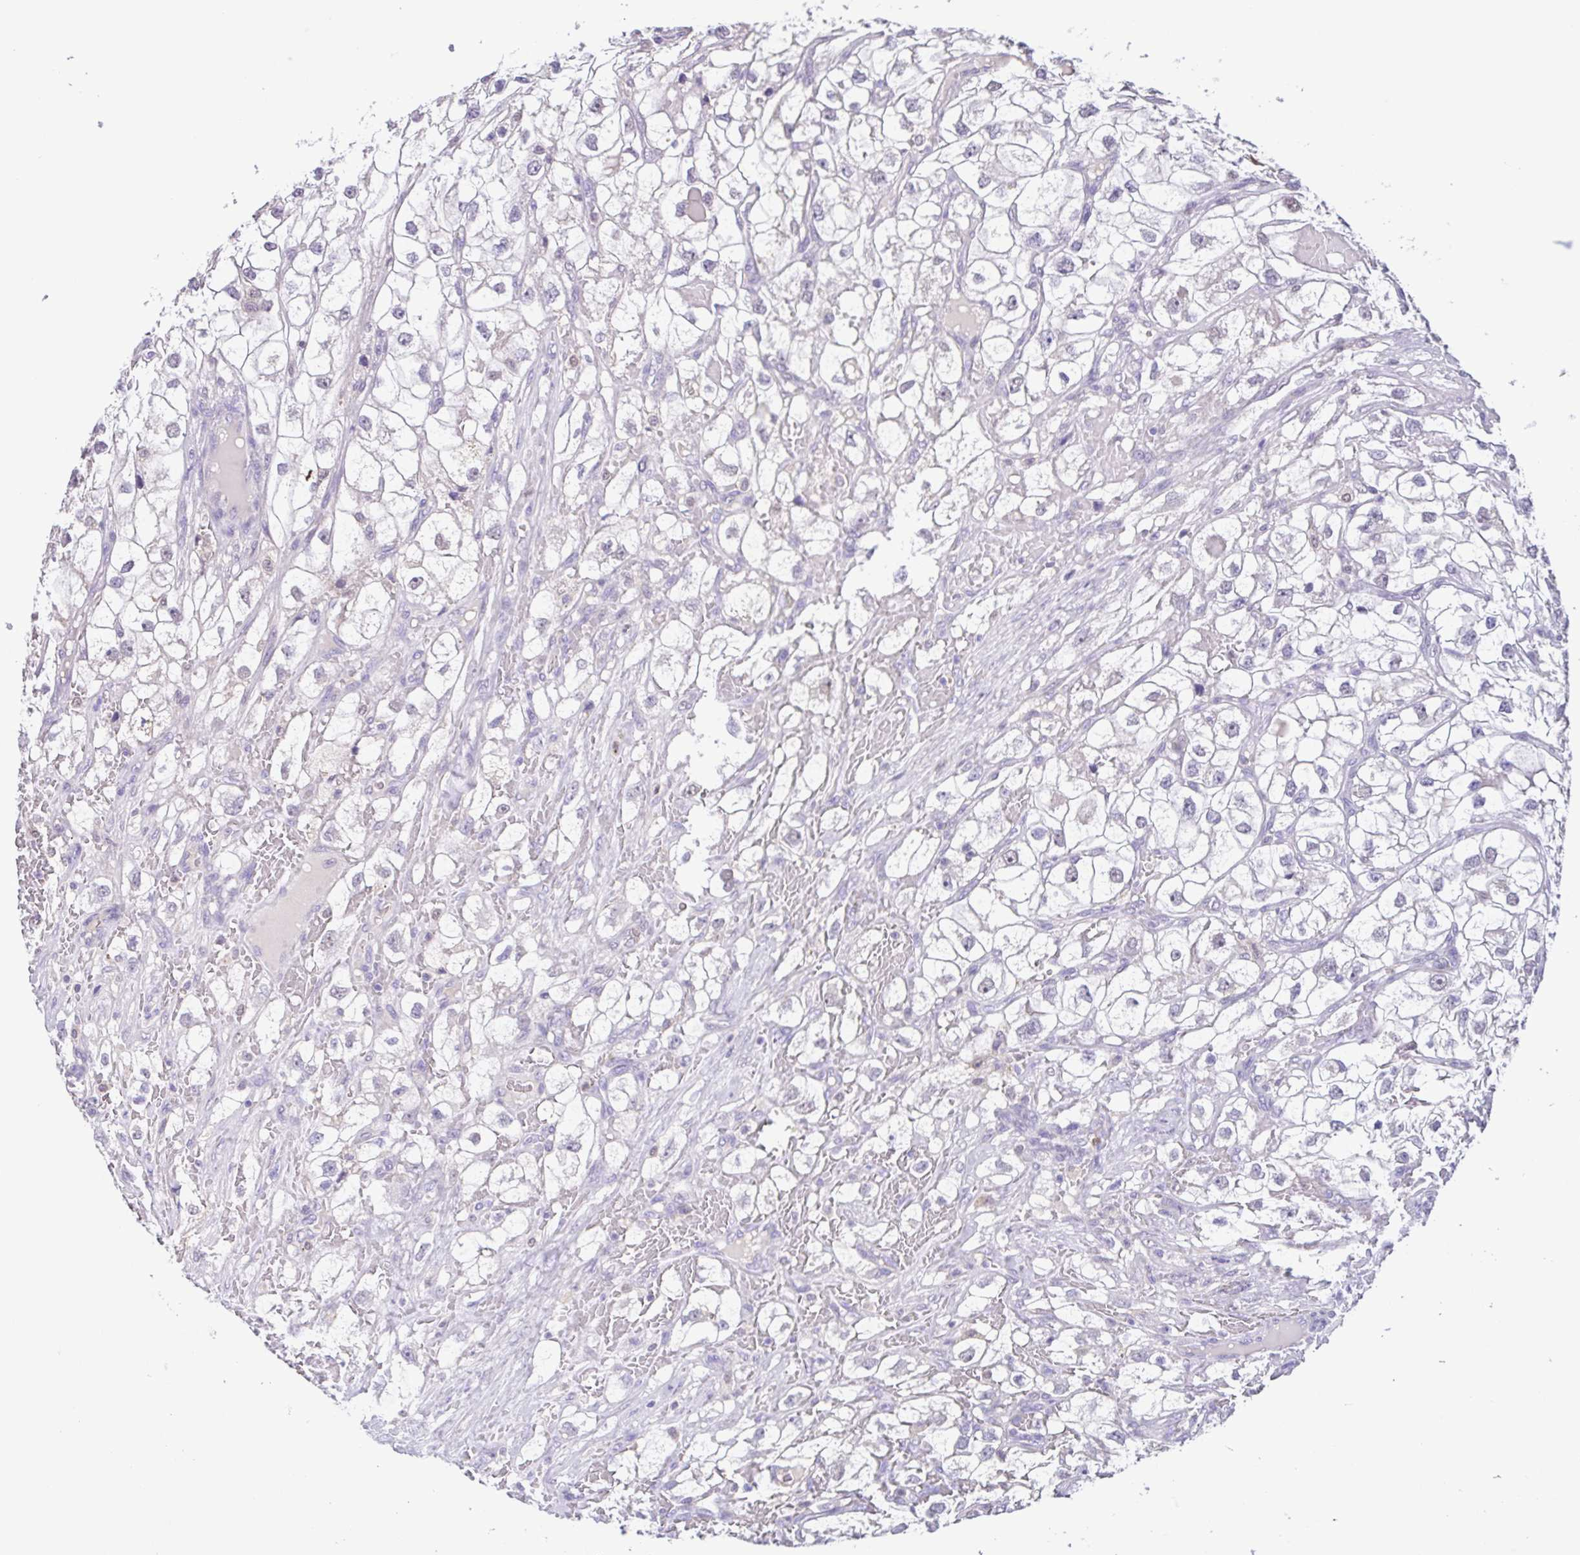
{"staining": {"intensity": "negative", "quantity": "none", "location": "none"}, "tissue": "renal cancer", "cell_type": "Tumor cells", "image_type": "cancer", "snomed": [{"axis": "morphology", "description": "Adenocarcinoma, NOS"}, {"axis": "topography", "description": "Kidney"}], "caption": "The photomicrograph shows no significant staining in tumor cells of renal cancer.", "gene": "ACTRT3", "patient": {"sex": "male", "age": 59}}